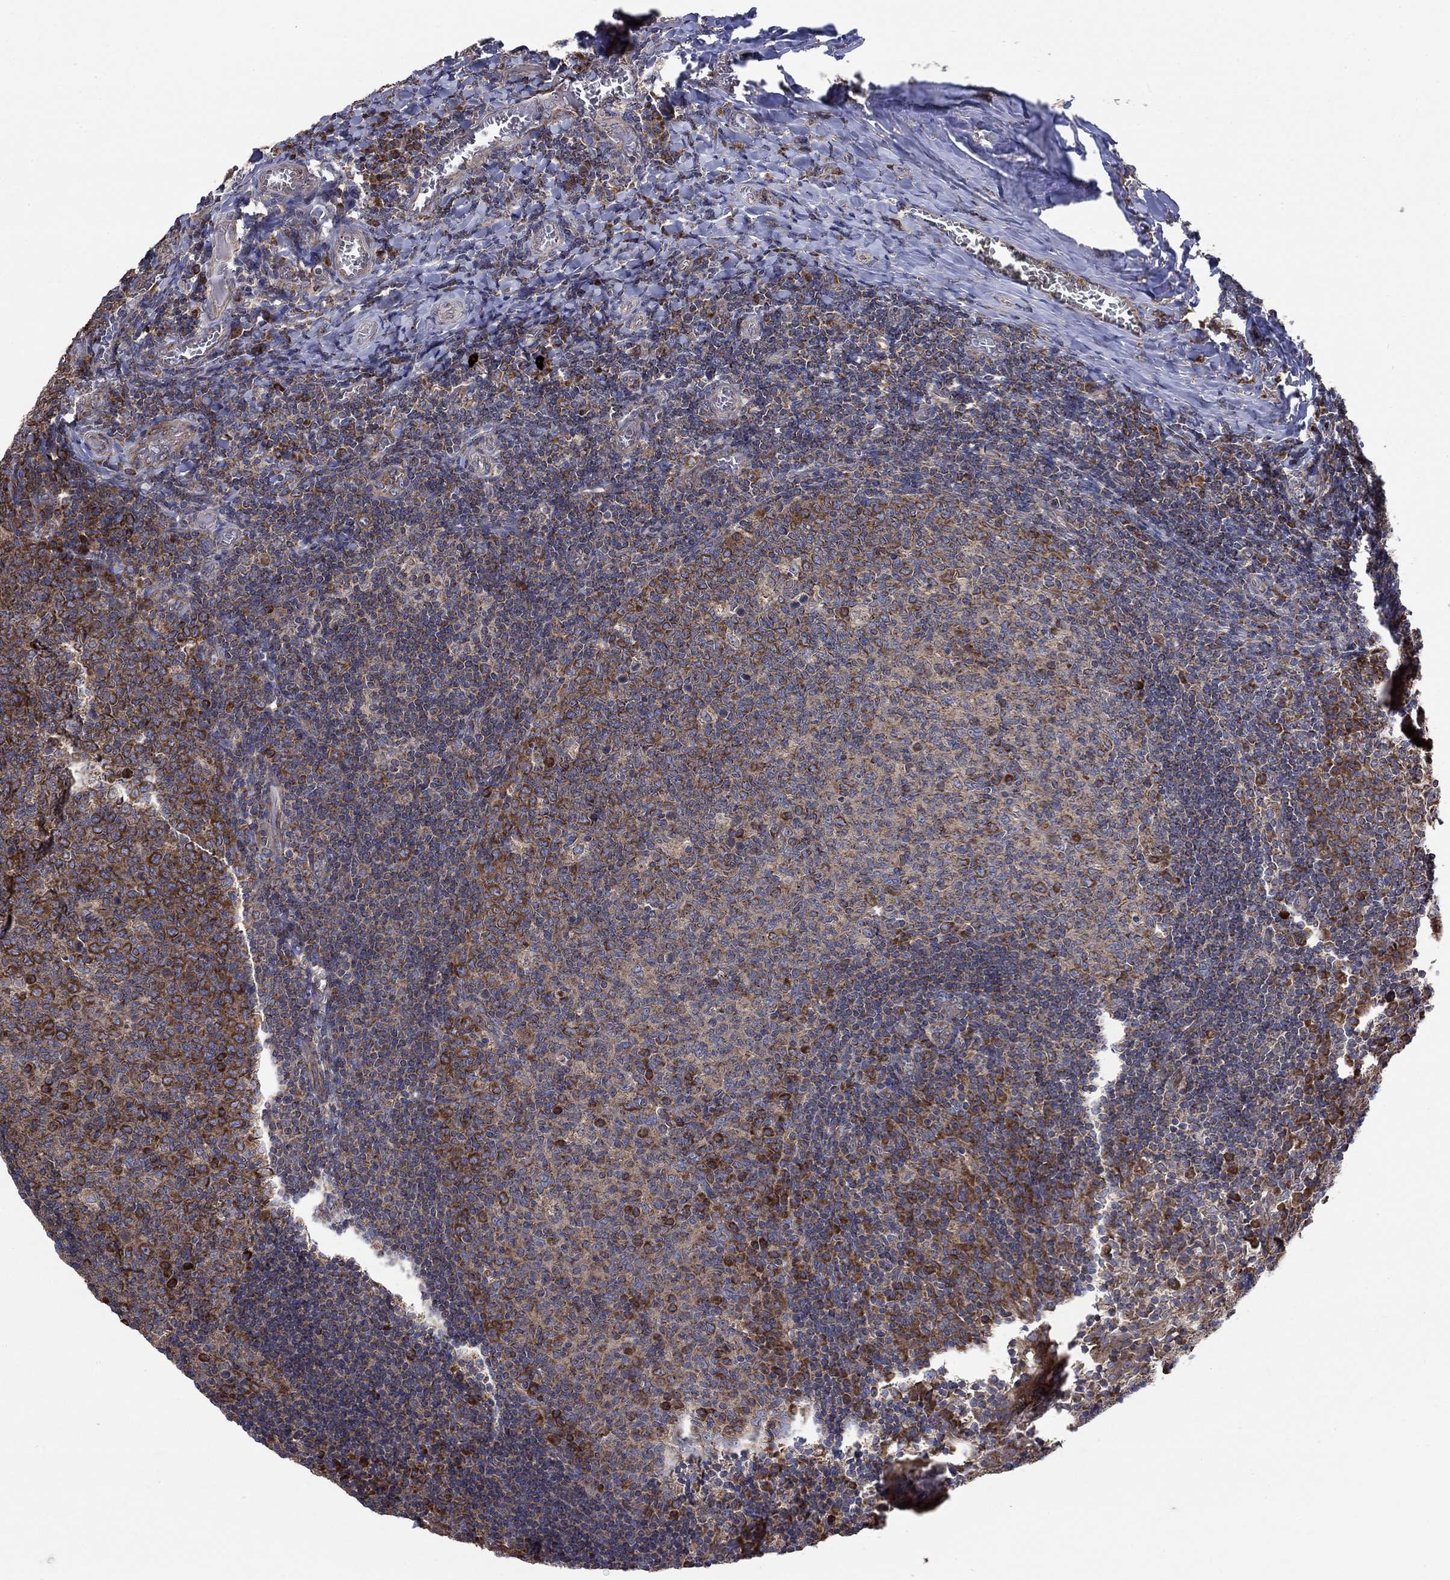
{"staining": {"intensity": "strong", "quantity": "<25%", "location": "cytoplasmic/membranous"}, "tissue": "tonsil", "cell_type": "Germinal center cells", "image_type": "normal", "snomed": [{"axis": "morphology", "description": "Normal tissue, NOS"}, {"axis": "topography", "description": "Tonsil"}], "caption": "The photomicrograph displays staining of benign tonsil, revealing strong cytoplasmic/membranous protein expression (brown color) within germinal center cells.", "gene": "RPLP0", "patient": {"sex": "female", "age": 13}}